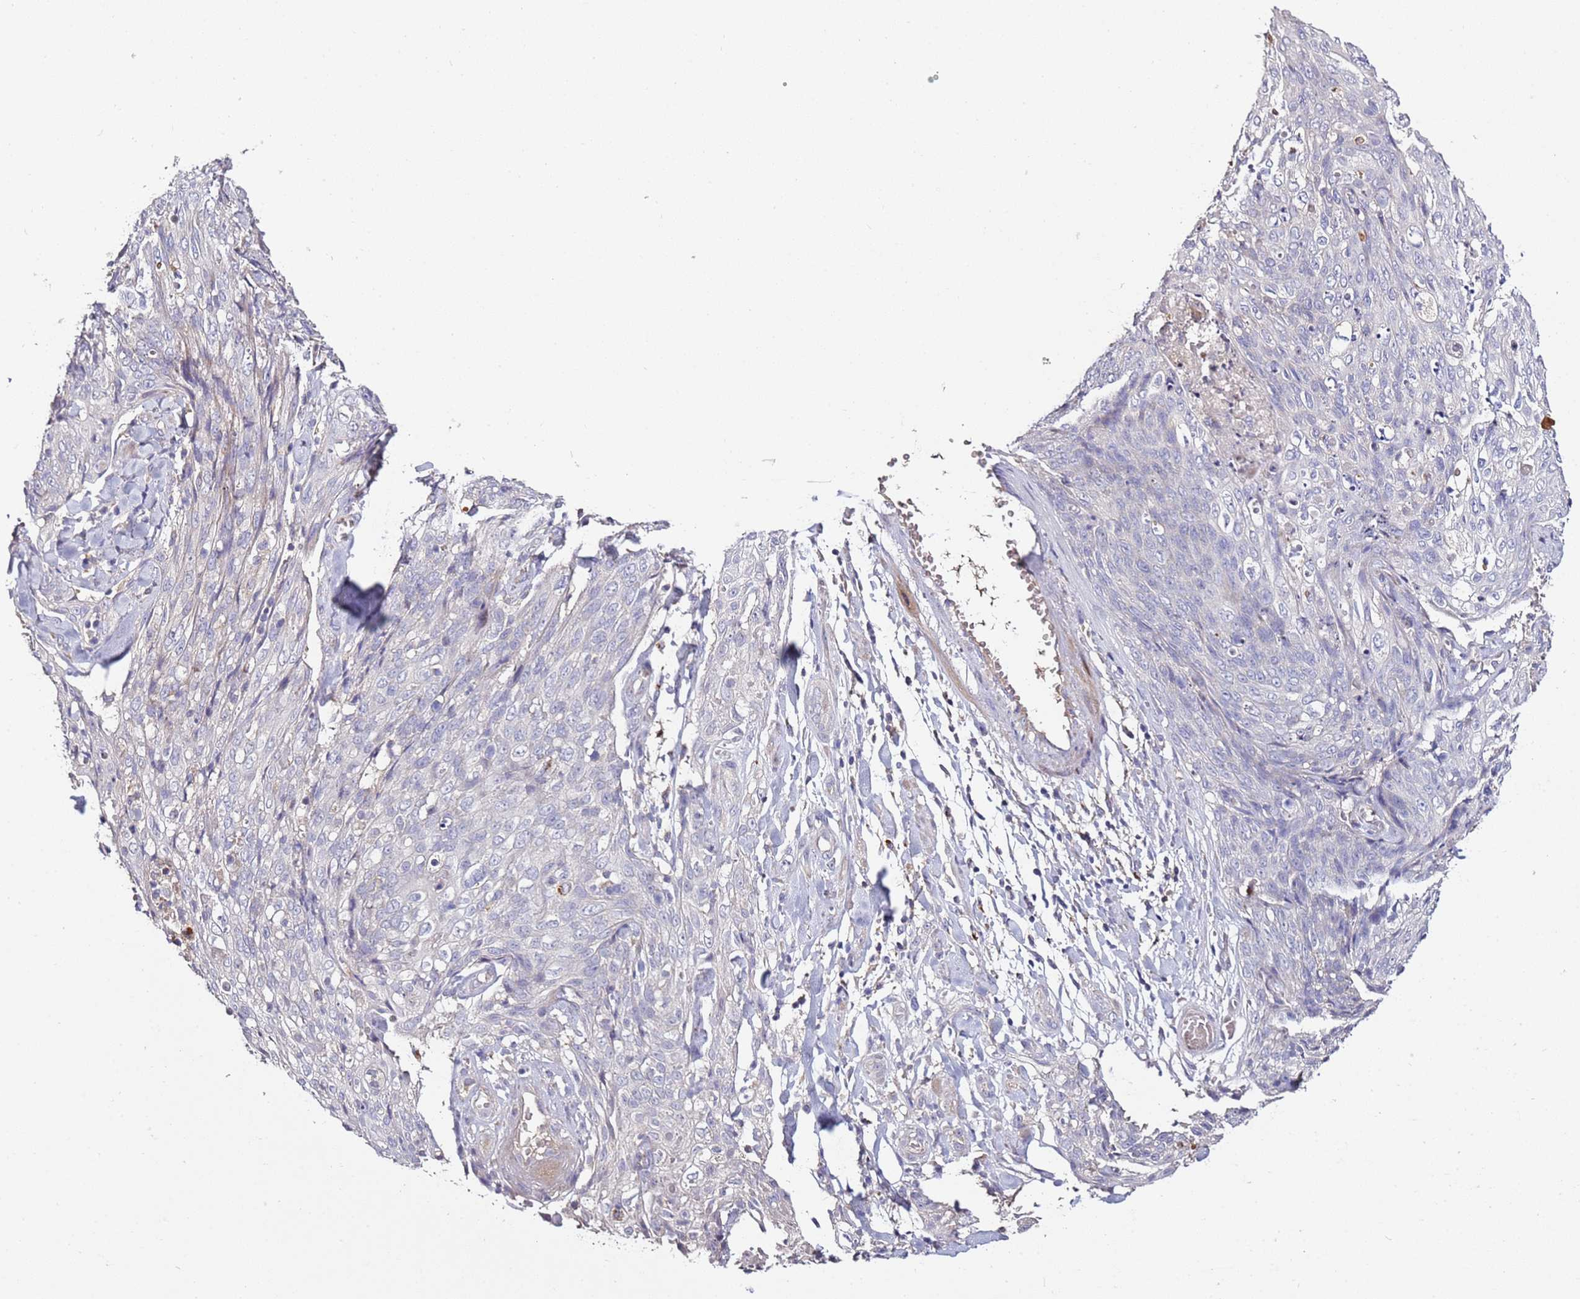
{"staining": {"intensity": "negative", "quantity": "none", "location": "none"}, "tissue": "skin cancer", "cell_type": "Tumor cells", "image_type": "cancer", "snomed": [{"axis": "morphology", "description": "Squamous cell carcinoma, NOS"}, {"axis": "topography", "description": "Skin"}, {"axis": "topography", "description": "Vulva"}], "caption": "Immunohistochemistry image of neoplastic tissue: human skin cancer (squamous cell carcinoma) stained with DAB (3,3'-diaminobenzidine) demonstrates no significant protein staining in tumor cells.", "gene": "OR2B11", "patient": {"sex": "female", "age": 85}}